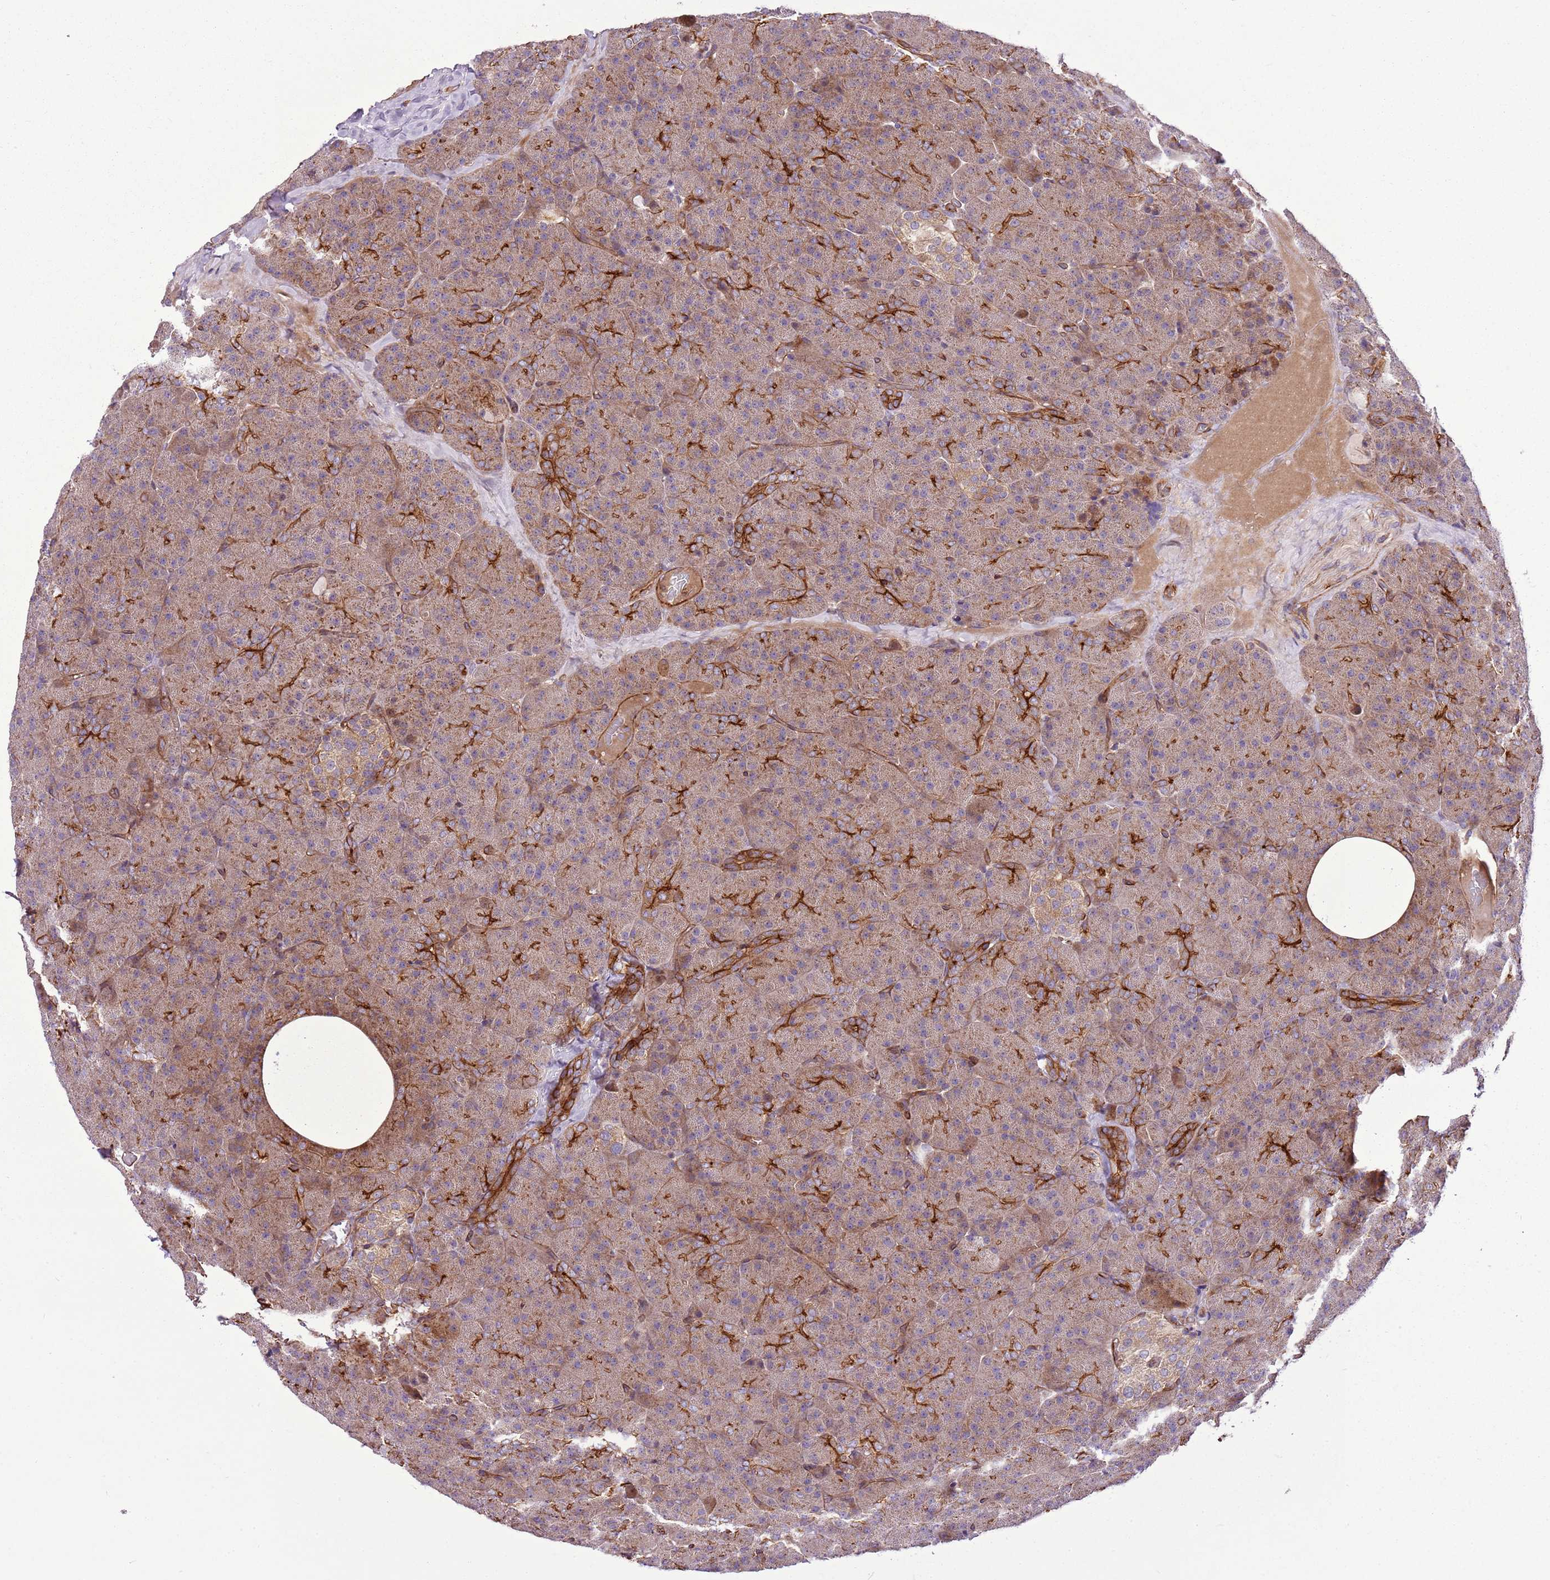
{"staining": {"intensity": "strong", "quantity": "25%-75%", "location": "cytoplasmic/membranous"}, "tissue": "pancreas", "cell_type": "Exocrine glandular cells", "image_type": "normal", "snomed": [{"axis": "morphology", "description": "Normal tissue, NOS"}, {"axis": "morphology", "description": "Carcinoid, malignant, NOS"}, {"axis": "topography", "description": "Pancreas"}], "caption": "This image shows IHC staining of unremarkable human pancreas, with high strong cytoplasmic/membranous staining in approximately 25%-75% of exocrine glandular cells.", "gene": "ZNF827", "patient": {"sex": "female", "age": 35}}